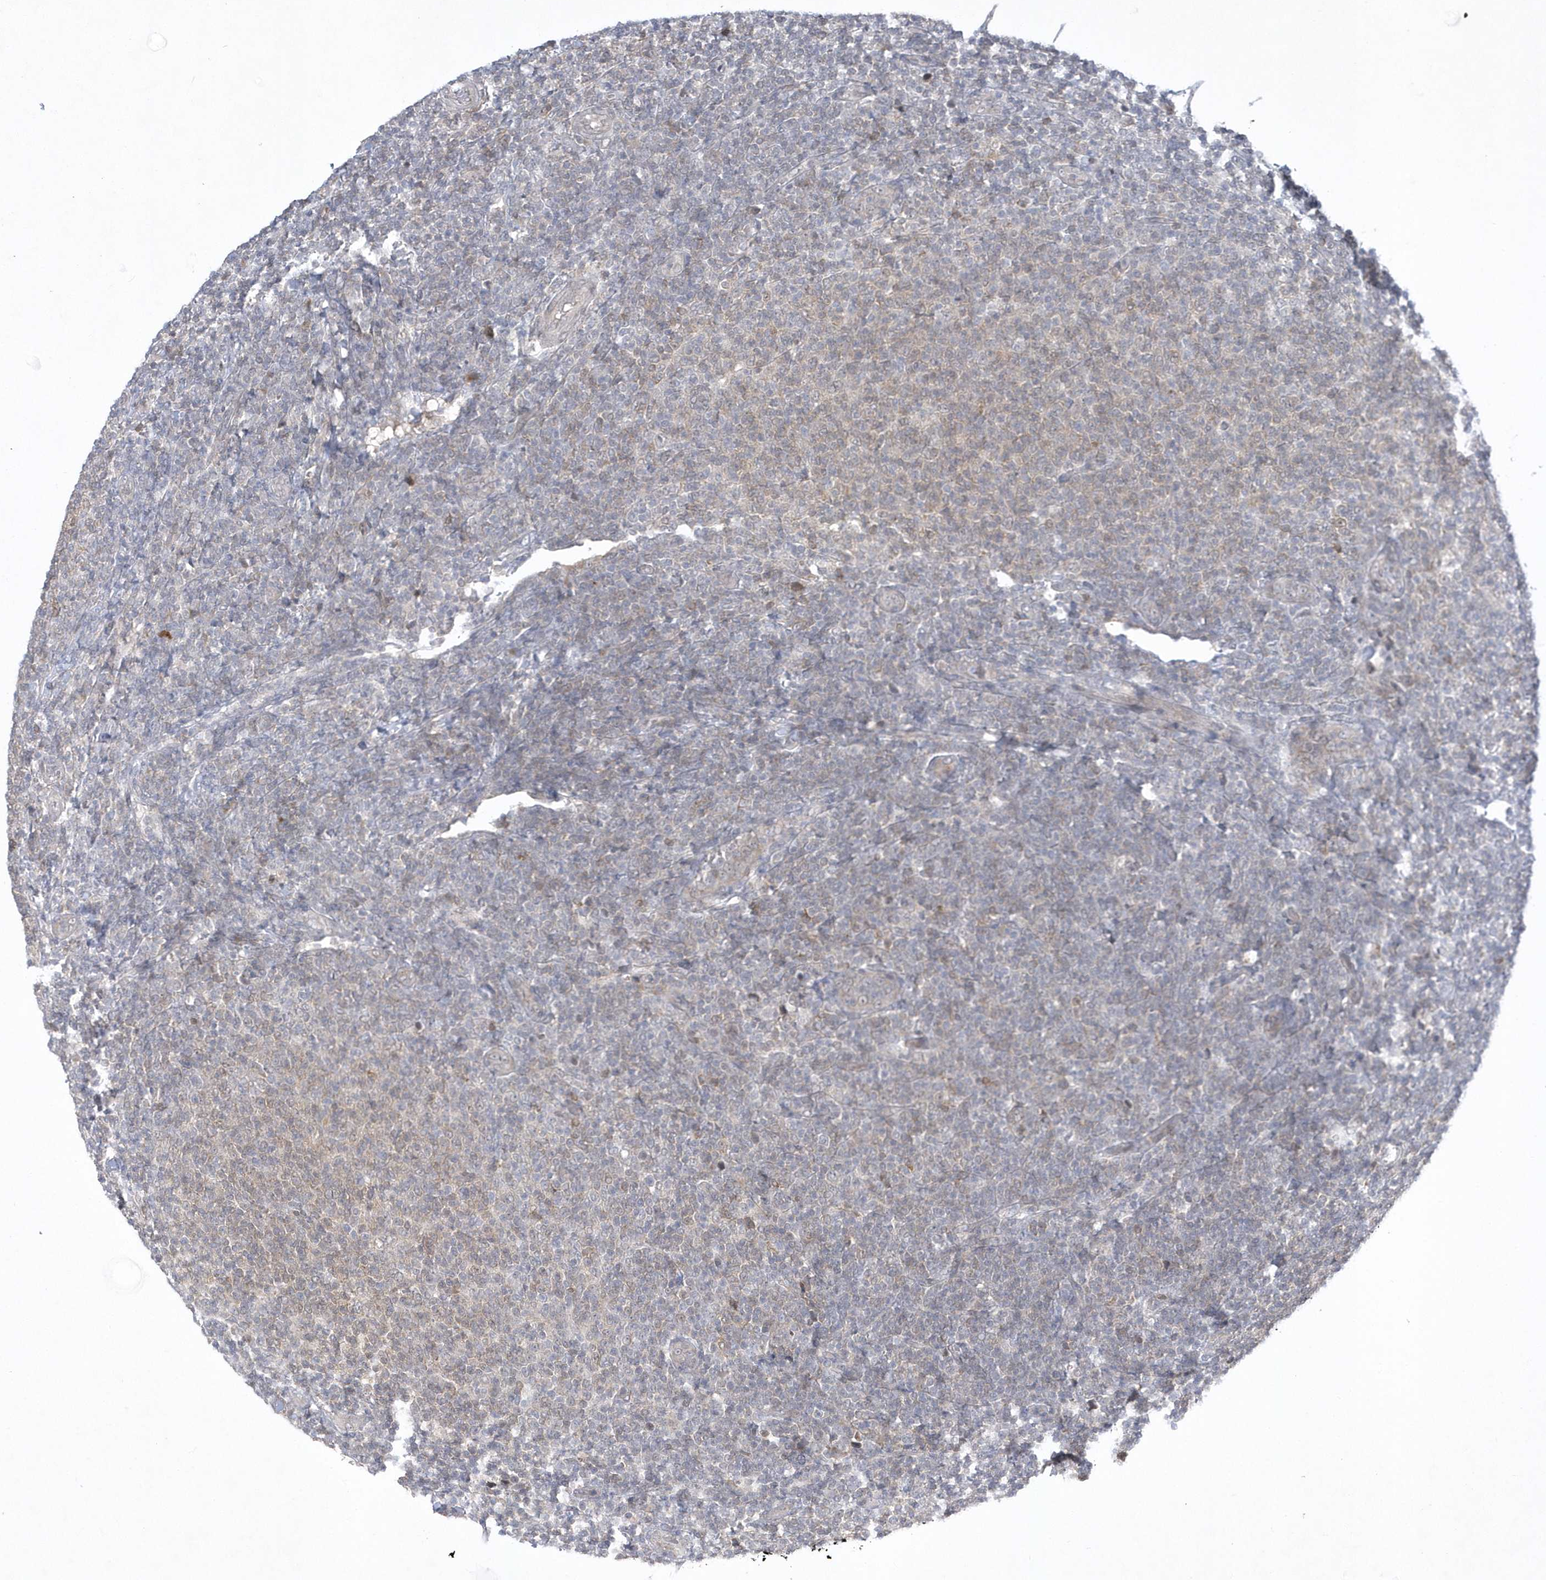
{"staining": {"intensity": "weak", "quantity": "25%-75%", "location": "cytoplasmic/membranous"}, "tissue": "lymphoma", "cell_type": "Tumor cells", "image_type": "cancer", "snomed": [{"axis": "morphology", "description": "Malignant lymphoma, non-Hodgkin's type, Low grade"}, {"axis": "topography", "description": "Lymph node"}], "caption": "A low amount of weak cytoplasmic/membranous positivity is appreciated in about 25%-75% of tumor cells in low-grade malignant lymphoma, non-Hodgkin's type tissue.", "gene": "ZC3H12D", "patient": {"sex": "male", "age": 66}}